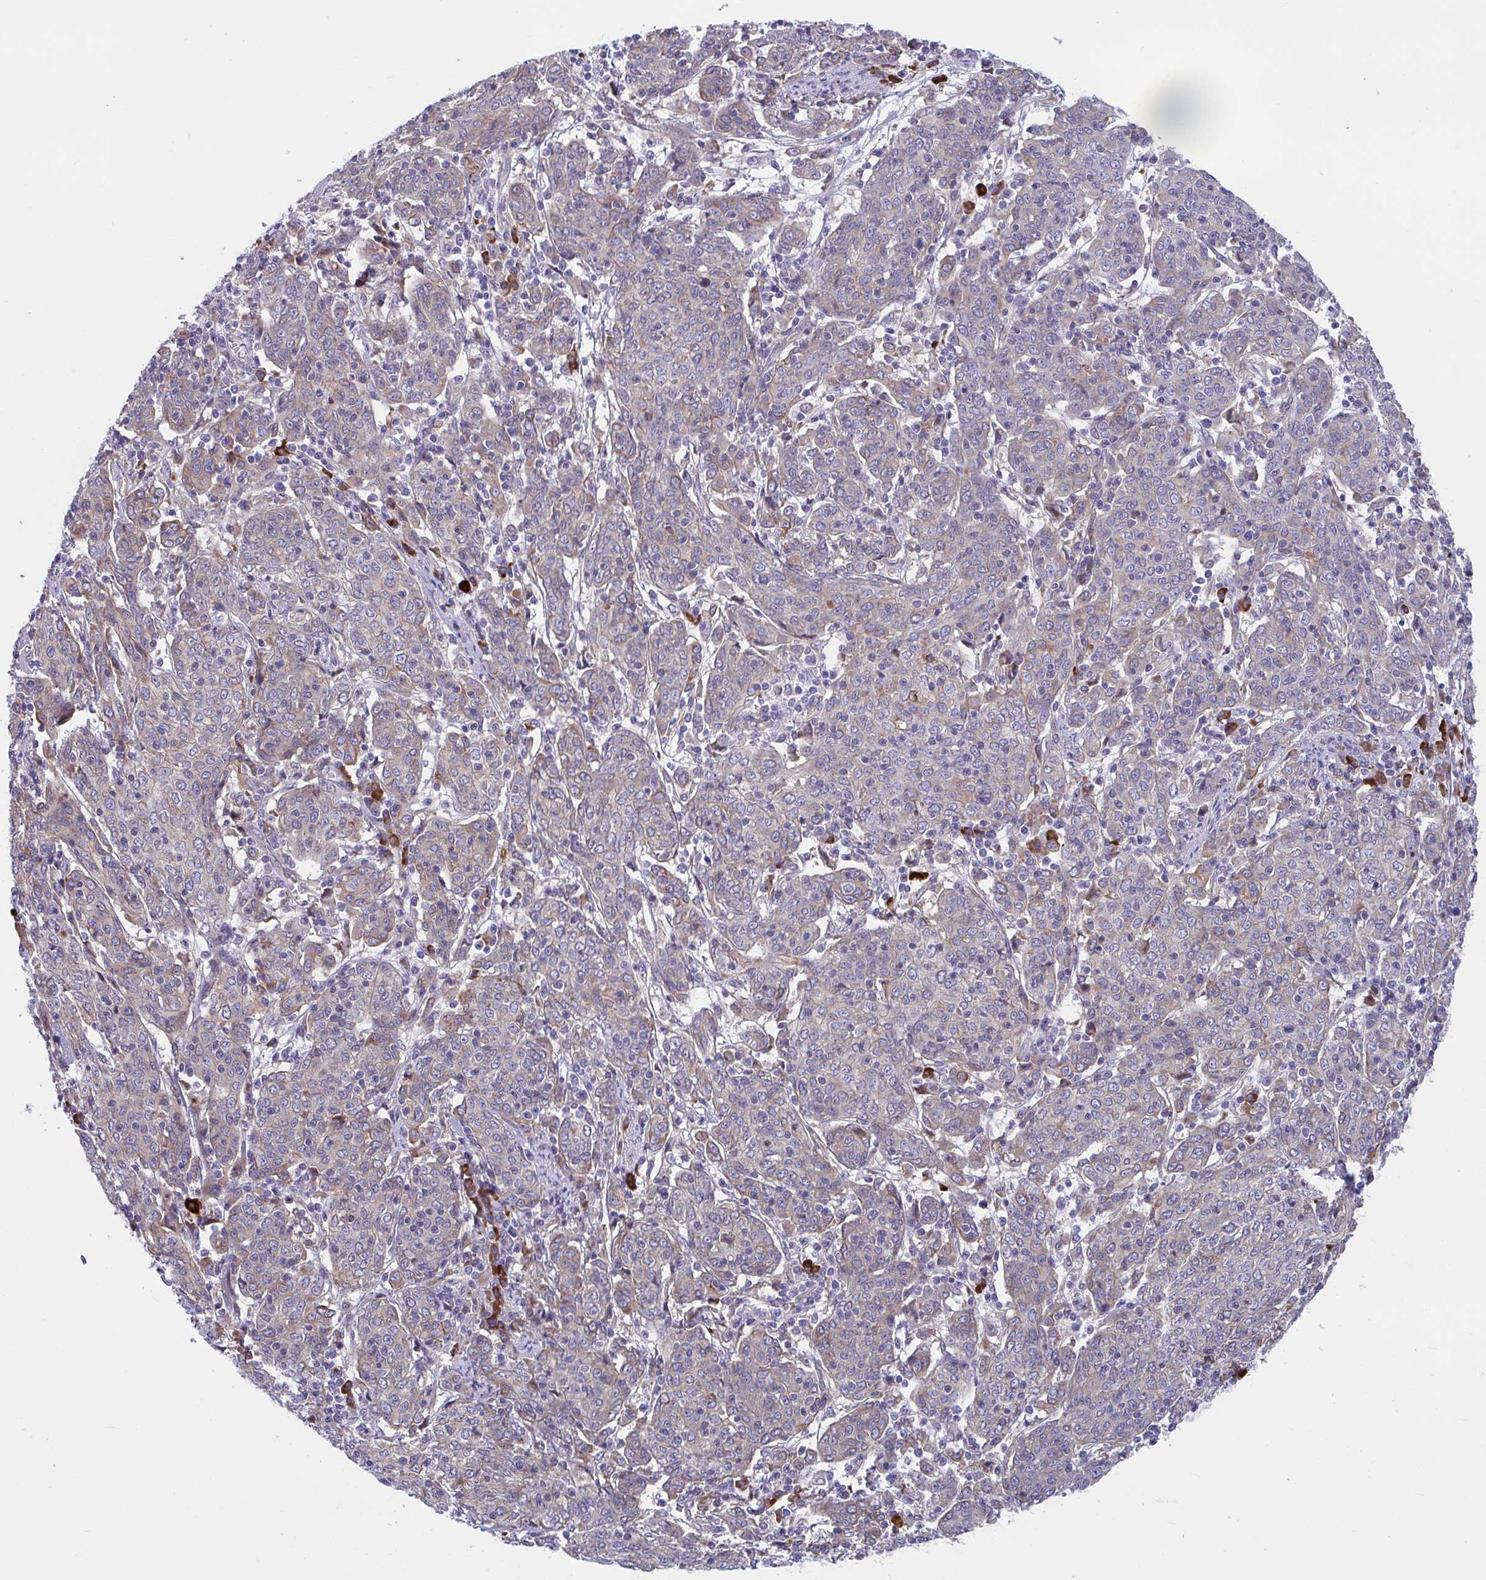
{"staining": {"intensity": "moderate", "quantity": "<25%", "location": "cytoplasmic/membranous"}, "tissue": "cervical cancer", "cell_type": "Tumor cells", "image_type": "cancer", "snomed": [{"axis": "morphology", "description": "Squamous cell carcinoma, NOS"}, {"axis": "topography", "description": "Cervix"}], "caption": "IHC photomicrograph of neoplastic tissue: cervical squamous cell carcinoma stained using immunohistochemistry (IHC) demonstrates low levels of moderate protein expression localized specifically in the cytoplasmic/membranous of tumor cells, appearing as a cytoplasmic/membranous brown color.", "gene": "WBP1", "patient": {"sex": "female", "age": 67}}